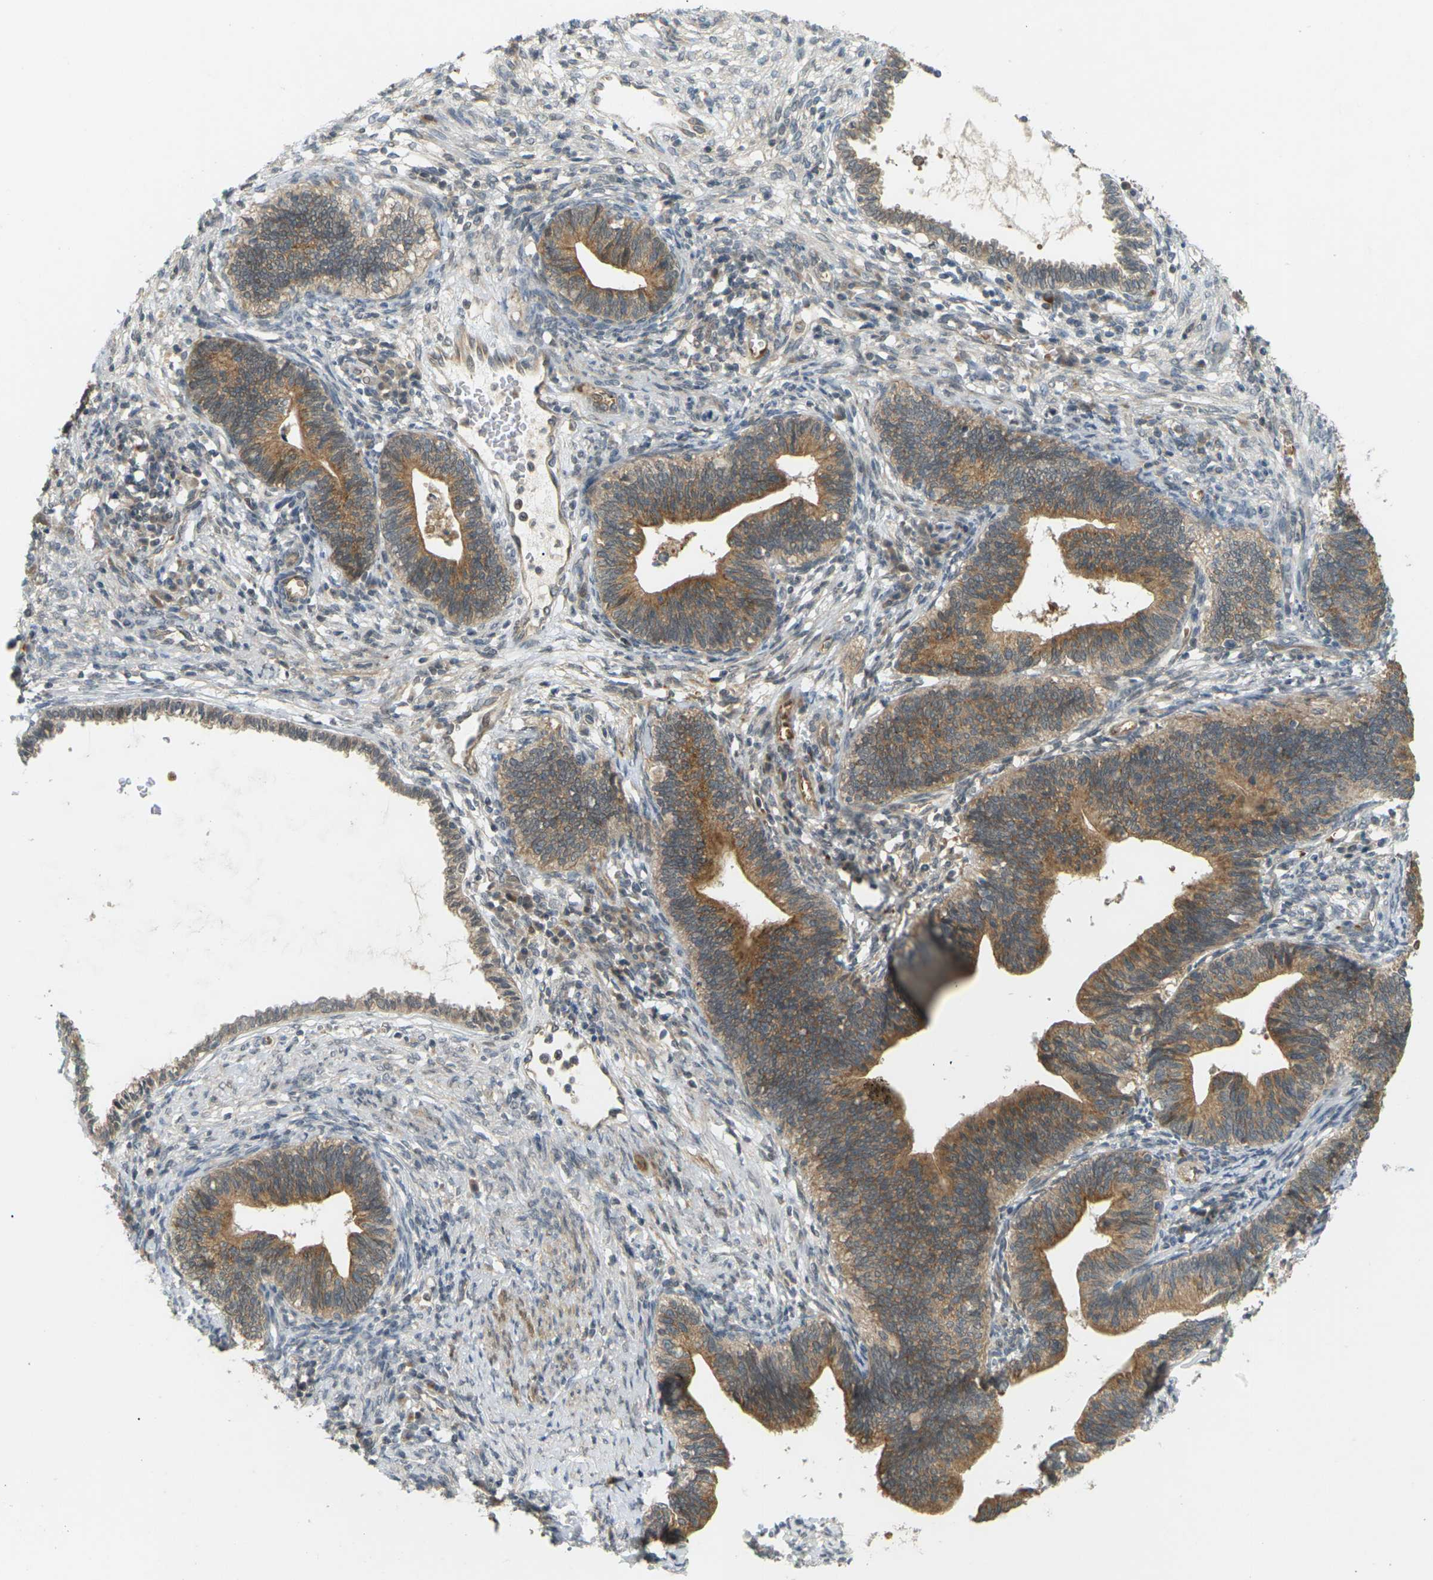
{"staining": {"intensity": "moderate", "quantity": "25%-75%", "location": "cytoplasmic/membranous"}, "tissue": "cervical cancer", "cell_type": "Tumor cells", "image_type": "cancer", "snomed": [{"axis": "morphology", "description": "Adenocarcinoma, NOS"}, {"axis": "topography", "description": "Cervix"}], "caption": "Protein expression analysis of human cervical adenocarcinoma reveals moderate cytoplasmic/membranous expression in approximately 25%-75% of tumor cells. Nuclei are stained in blue.", "gene": "SOCS6", "patient": {"sex": "female", "age": 44}}